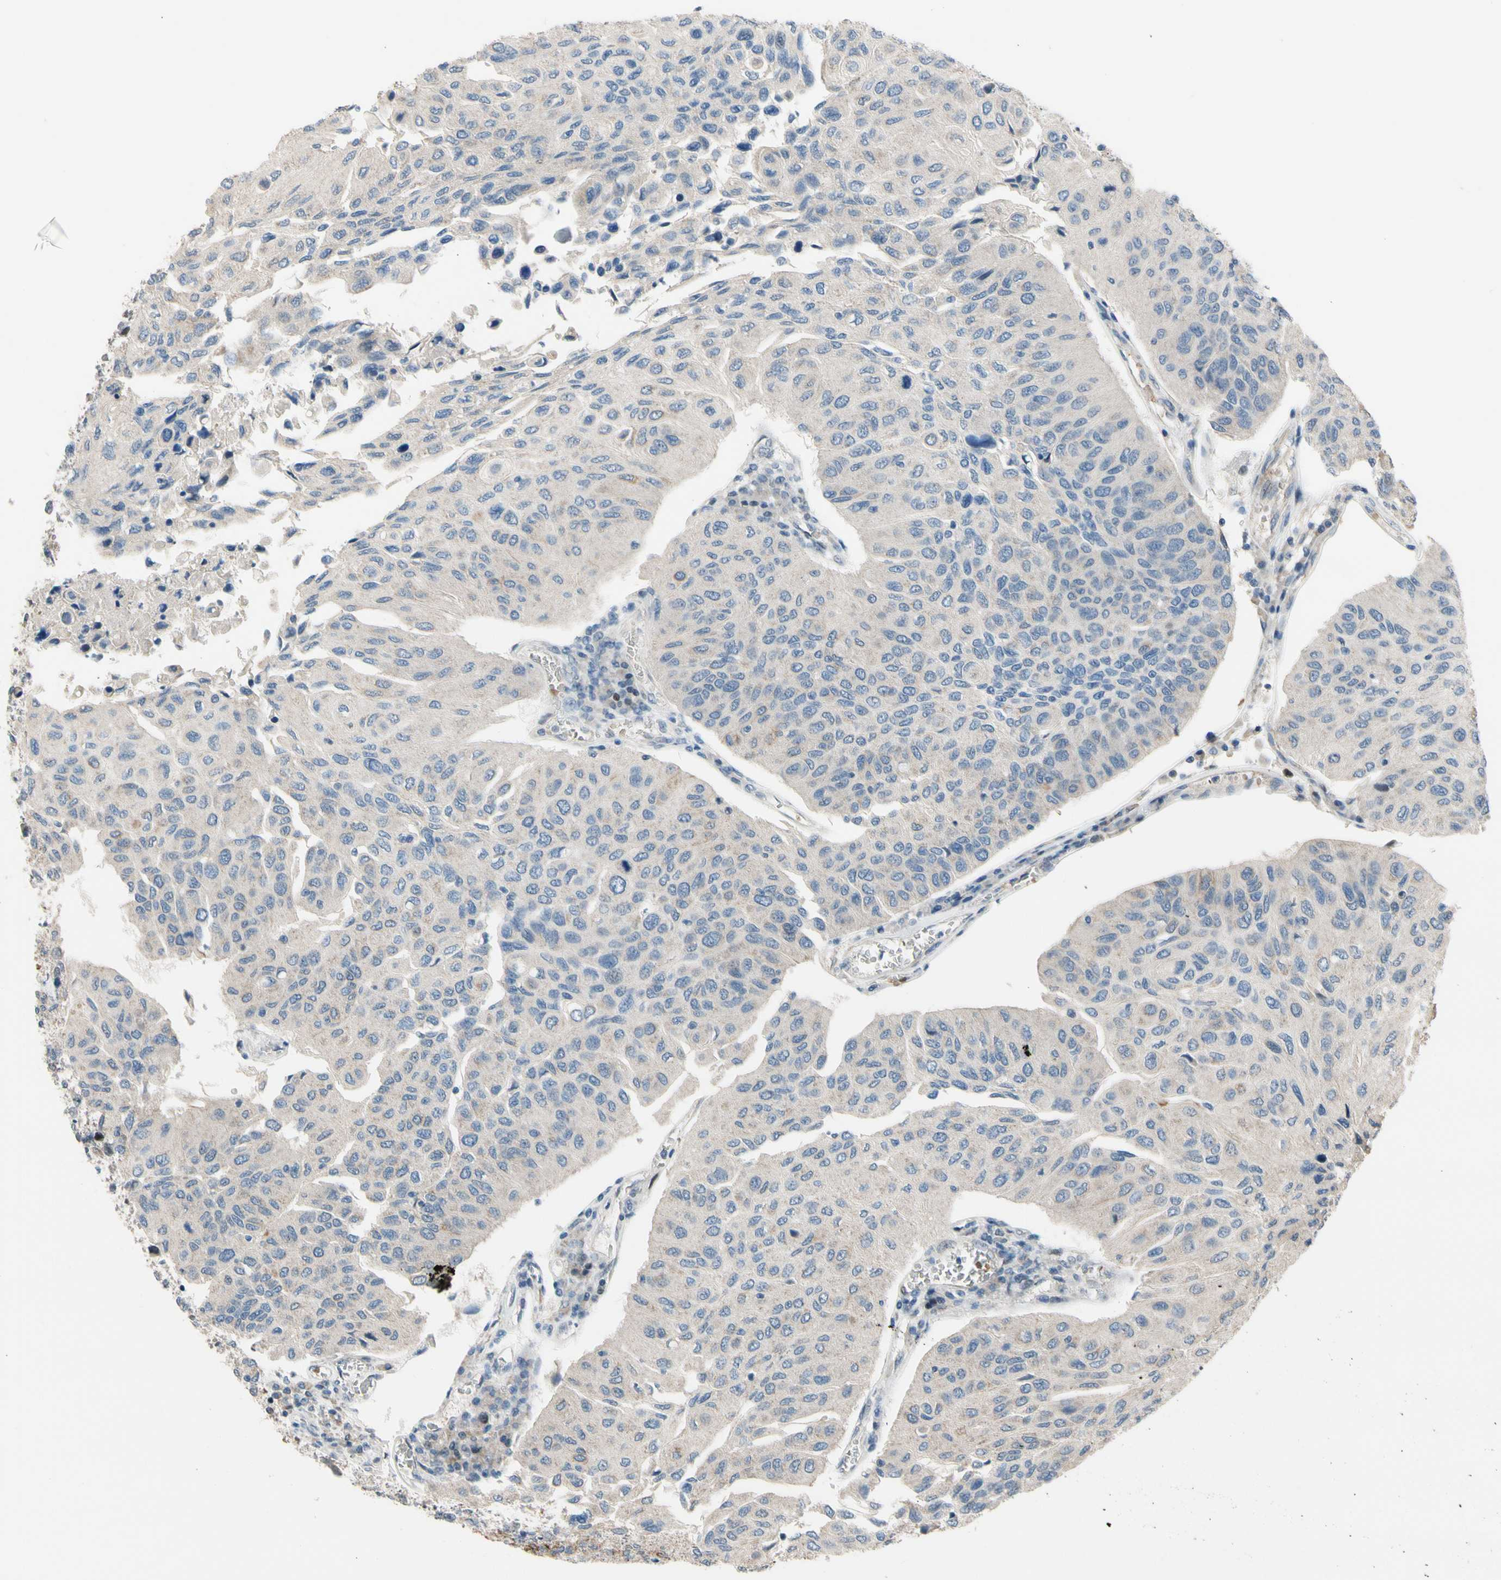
{"staining": {"intensity": "moderate", "quantity": "<25%", "location": "cytoplasmic/membranous"}, "tissue": "urothelial cancer", "cell_type": "Tumor cells", "image_type": "cancer", "snomed": [{"axis": "morphology", "description": "Urothelial carcinoma, High grade"}, {"axis": "topography", "description": "Urinary bladder"}], "caption": "High-grade urothelial carcinoma stained for a protein (brown) demonstrates moderate cytoplasmic/membranous positive staining in approximately <25% of tumor cells.", "gene": "ZNF184", "patient": {"sex": "male", "age": 66}}